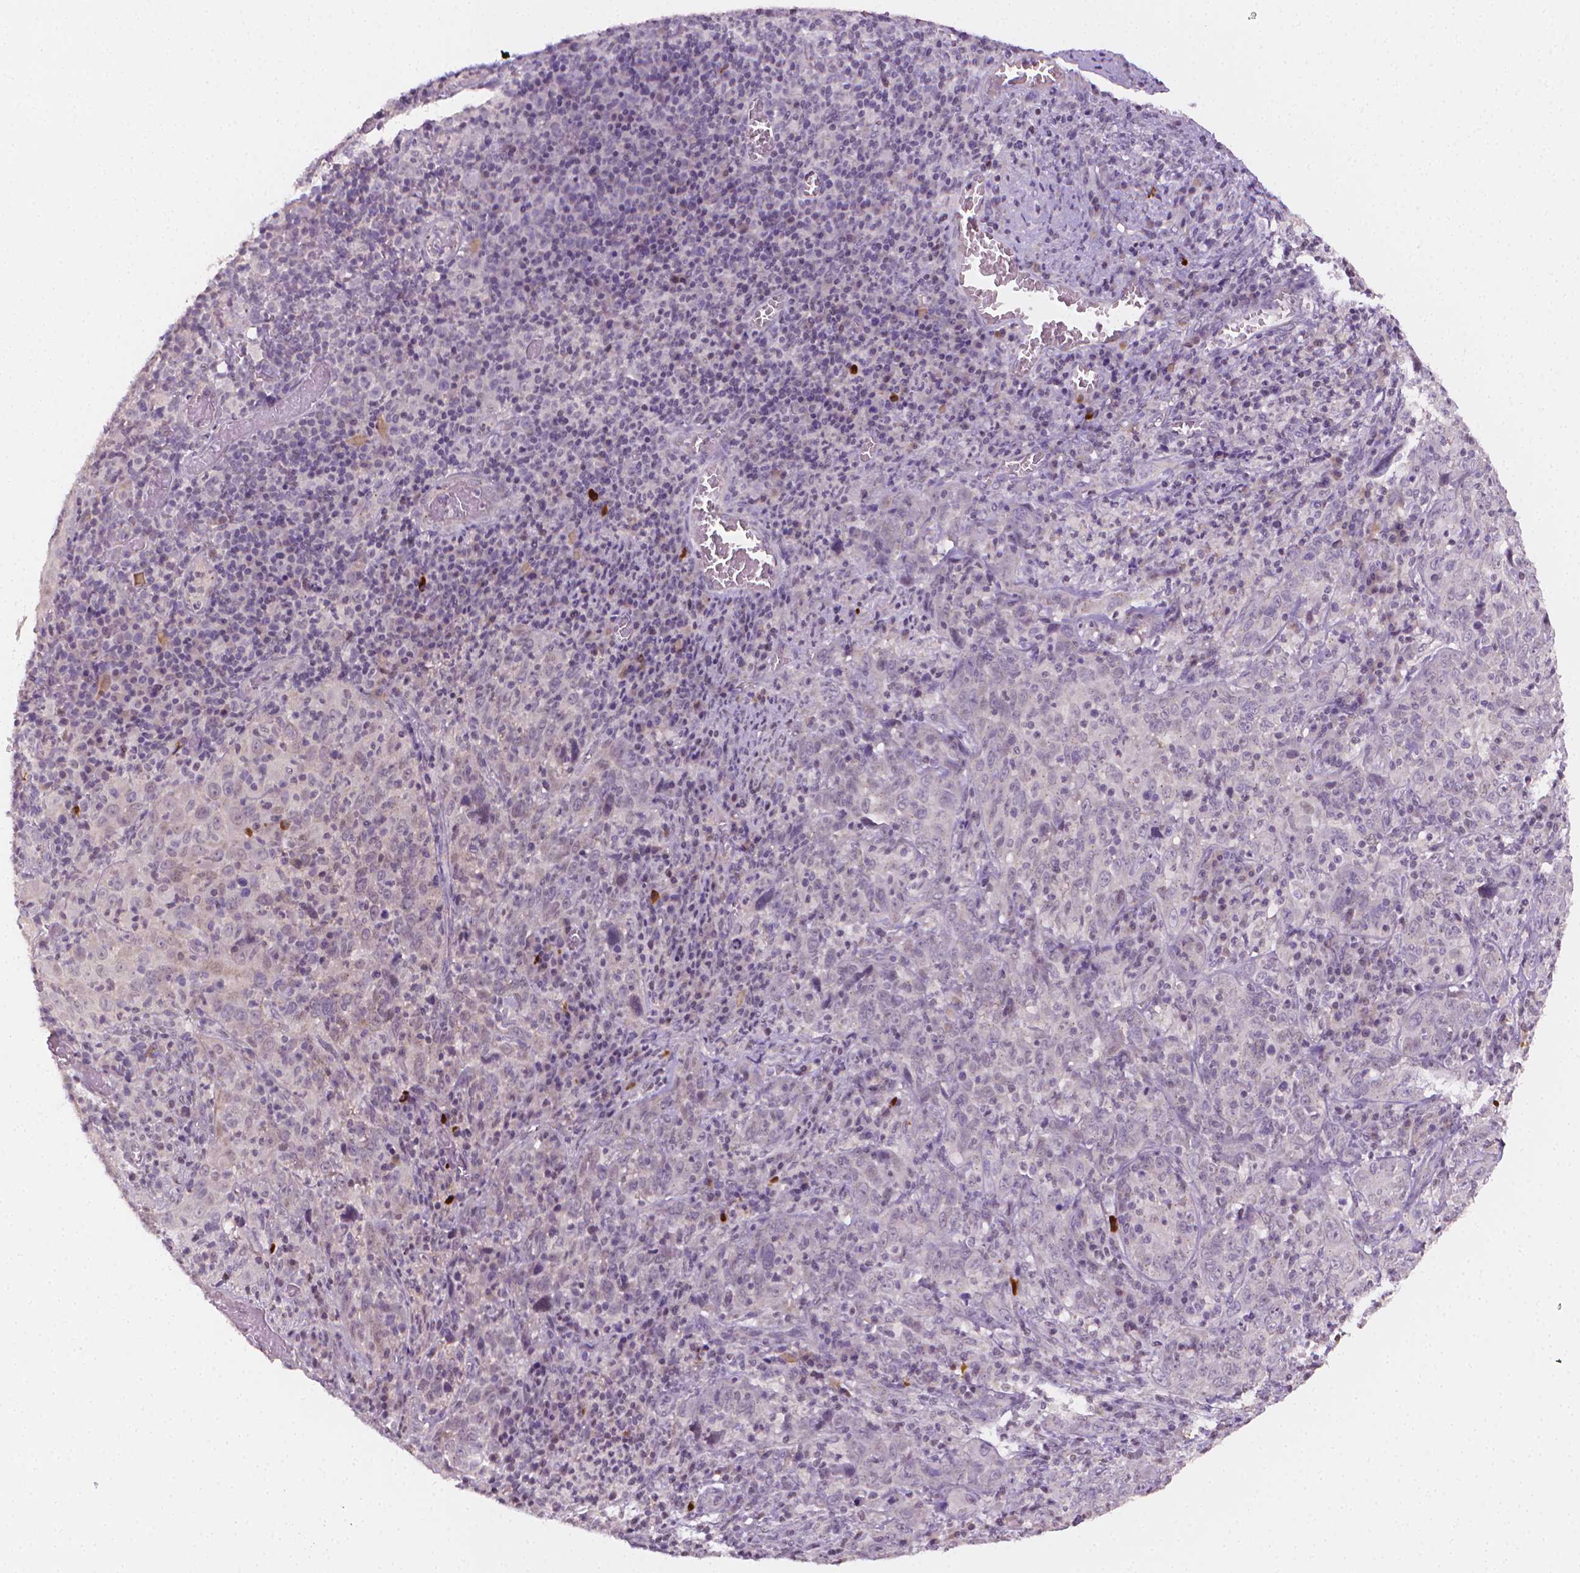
{"staining": {"intensity": "negative", "quantity": "none", "location": "none"}, "tissue": "cervical cancer", "cell_type": "Tumor cells", "image_type": "cancer", "snomed": [{"axis": "morphology", "description": "Squamous cell carcinoma, NOS"}, {"axis": "topography", "description": "Cervix"}], "caption": "High power microscopy image of an immunohistochemistry micrograph of cervical squamous cell carcinoma, revealing no significant positivity in tumor cells.", "gene": "NCAN", "patient": {"sex": "female", "age": 46}}